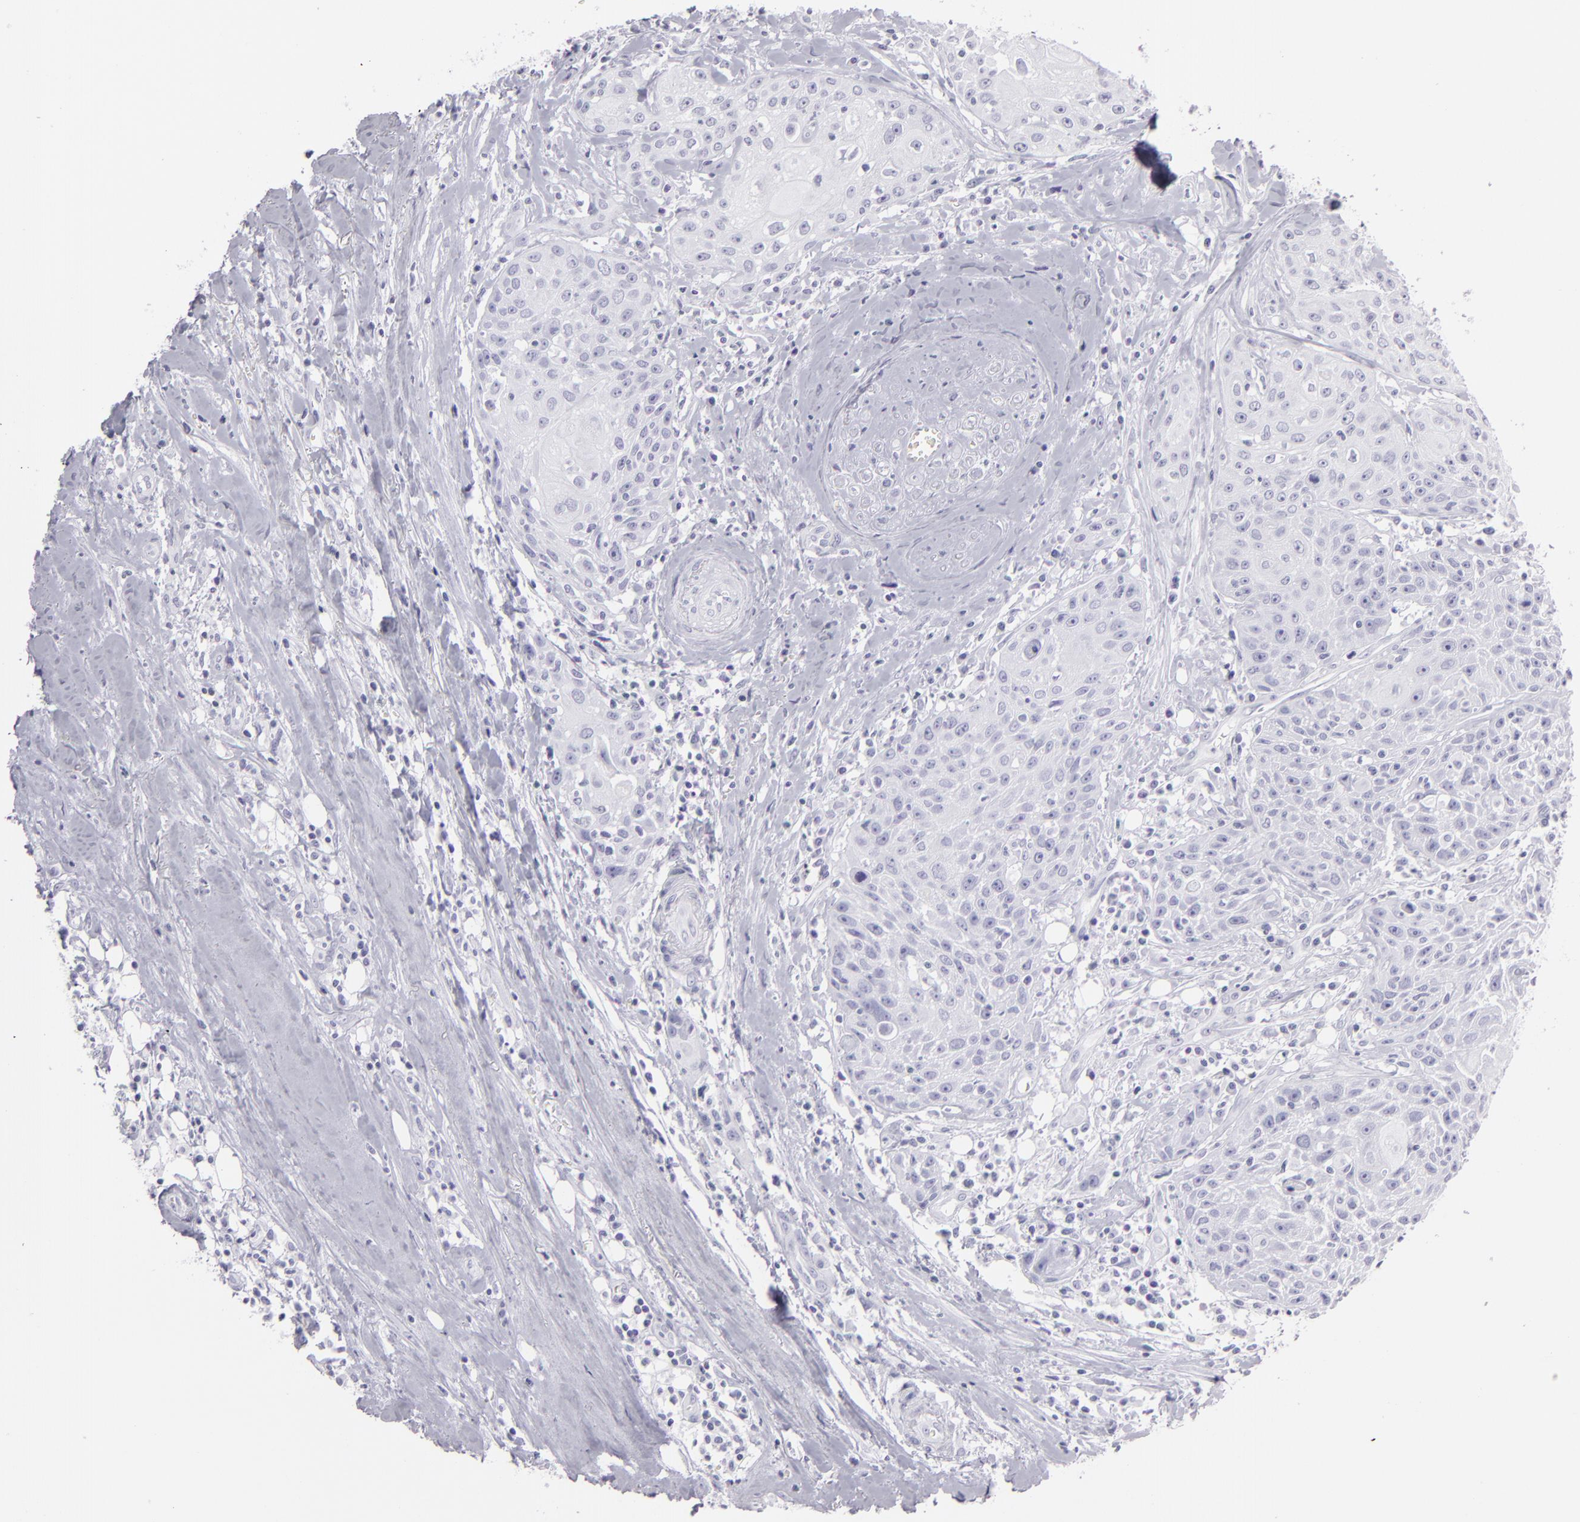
{"staining": {"intensity": "negative", "quantity": "none", "location": "none"}, "tissue": "head and neck cancer", "cell_type": "Tumor cells", "image_type": "cancer", "snomed": [{"axis": "morphology", "description": "Squamous cell carcinoma, NOS"}, {"axis": "topography", "description": "Oral tissue"}, {"axis": "topography", "description": "Head-Neck"}], "caption": "An image of head and neck cancer stained for a protein displays no brown staining in tumor cells.", "gene": "FLG", "patient": {"sex": "female", "age": 82}}